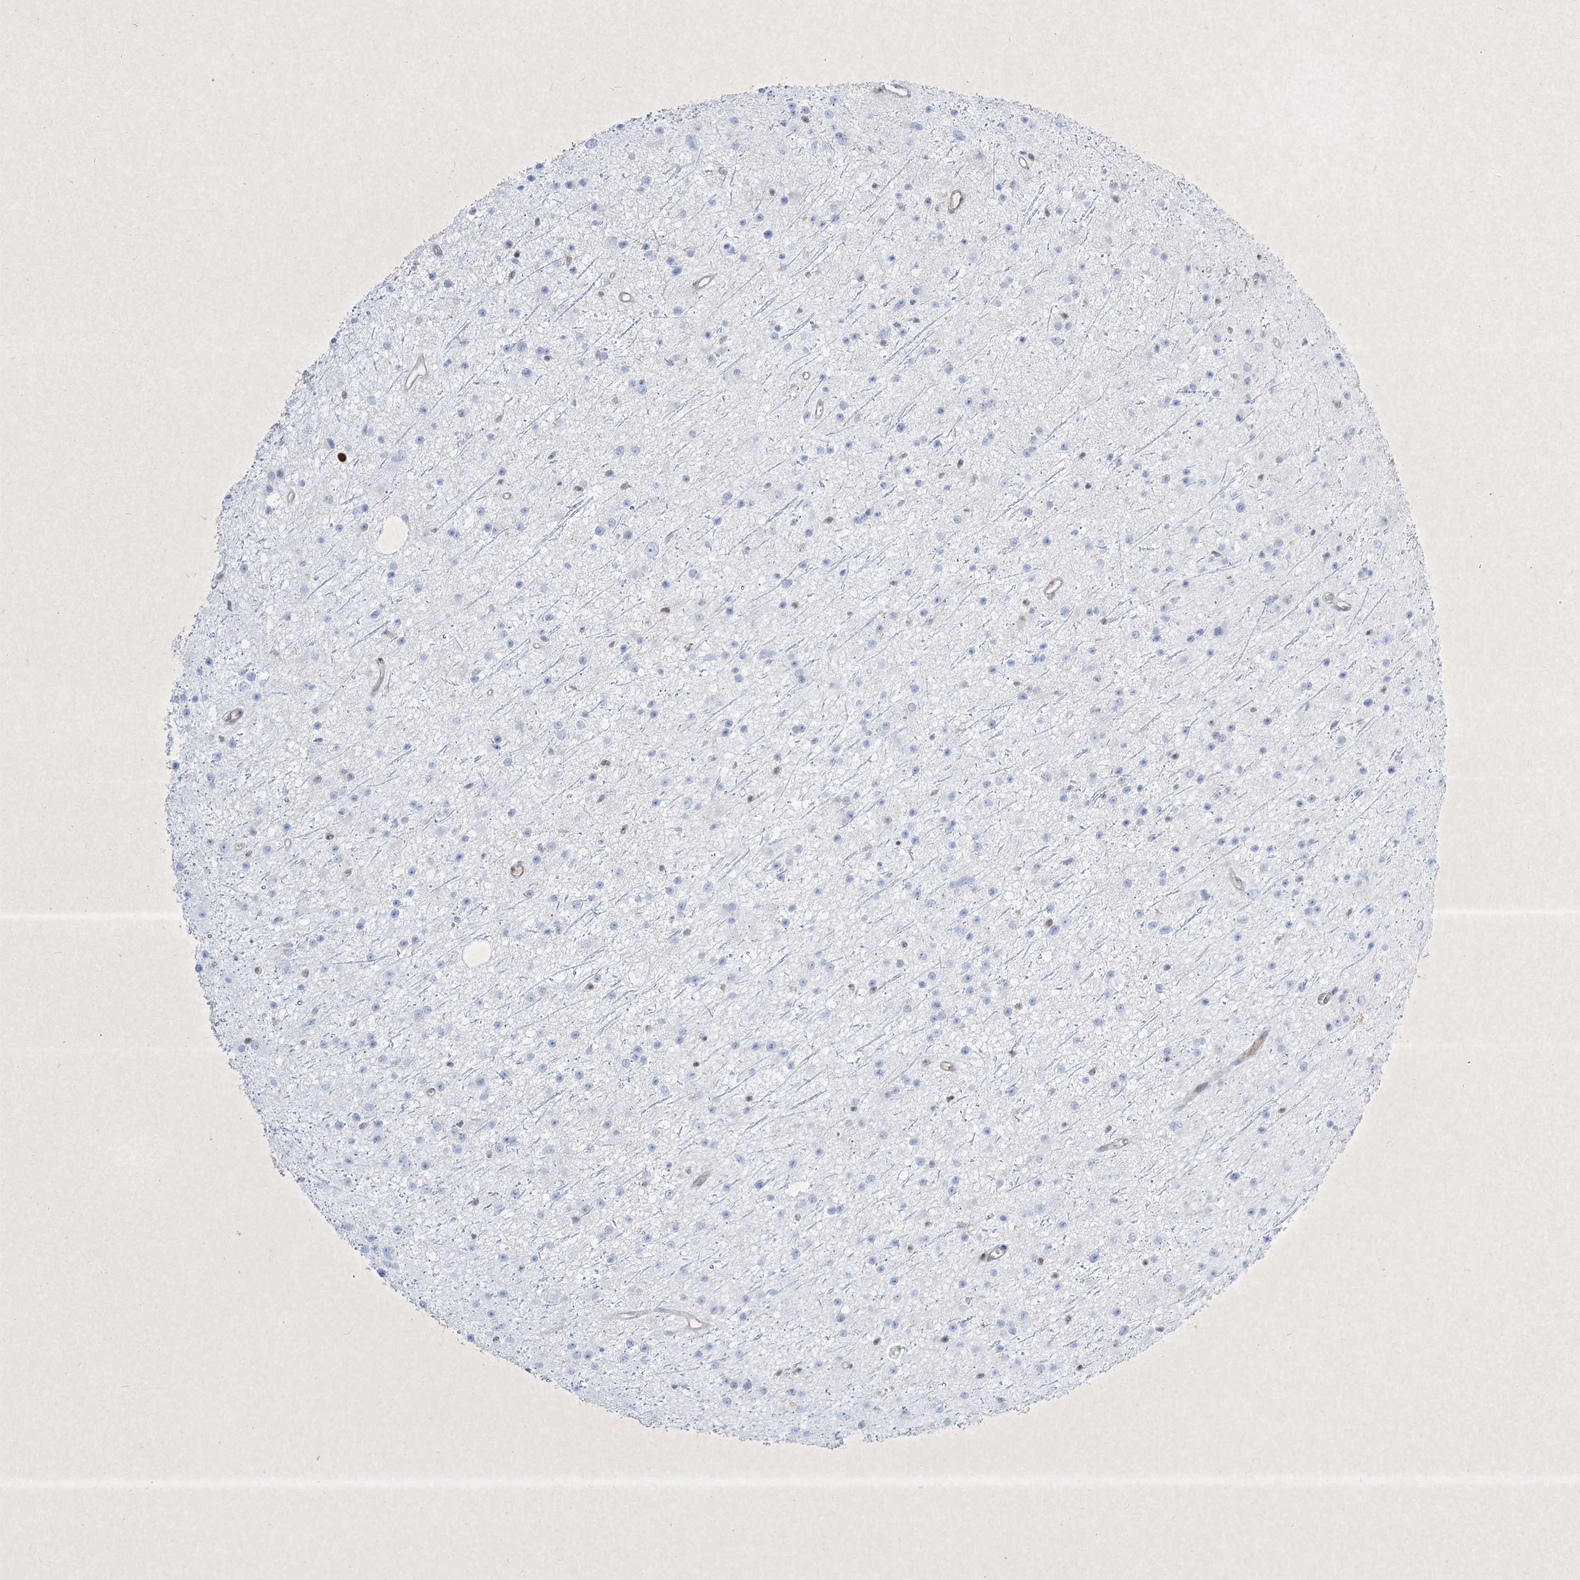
{"staining": {"intensity": "negative", "quantity": "none", "location": "none"}, "tissue": "glioma", "cell_type": "Tumor cells", "image_type": "cancer", "snomed": [{"axis": "morphology", "description": "Glioma, malignant, Low grade"}, {"axis": "topography", "description": "Cerebral cortex"}], "caption": "Tumor cells show no significant protein expression in malignant glioma (low-grade).", "gene": "PSMB10", "patient": {"sex": "female", "age": 39}}